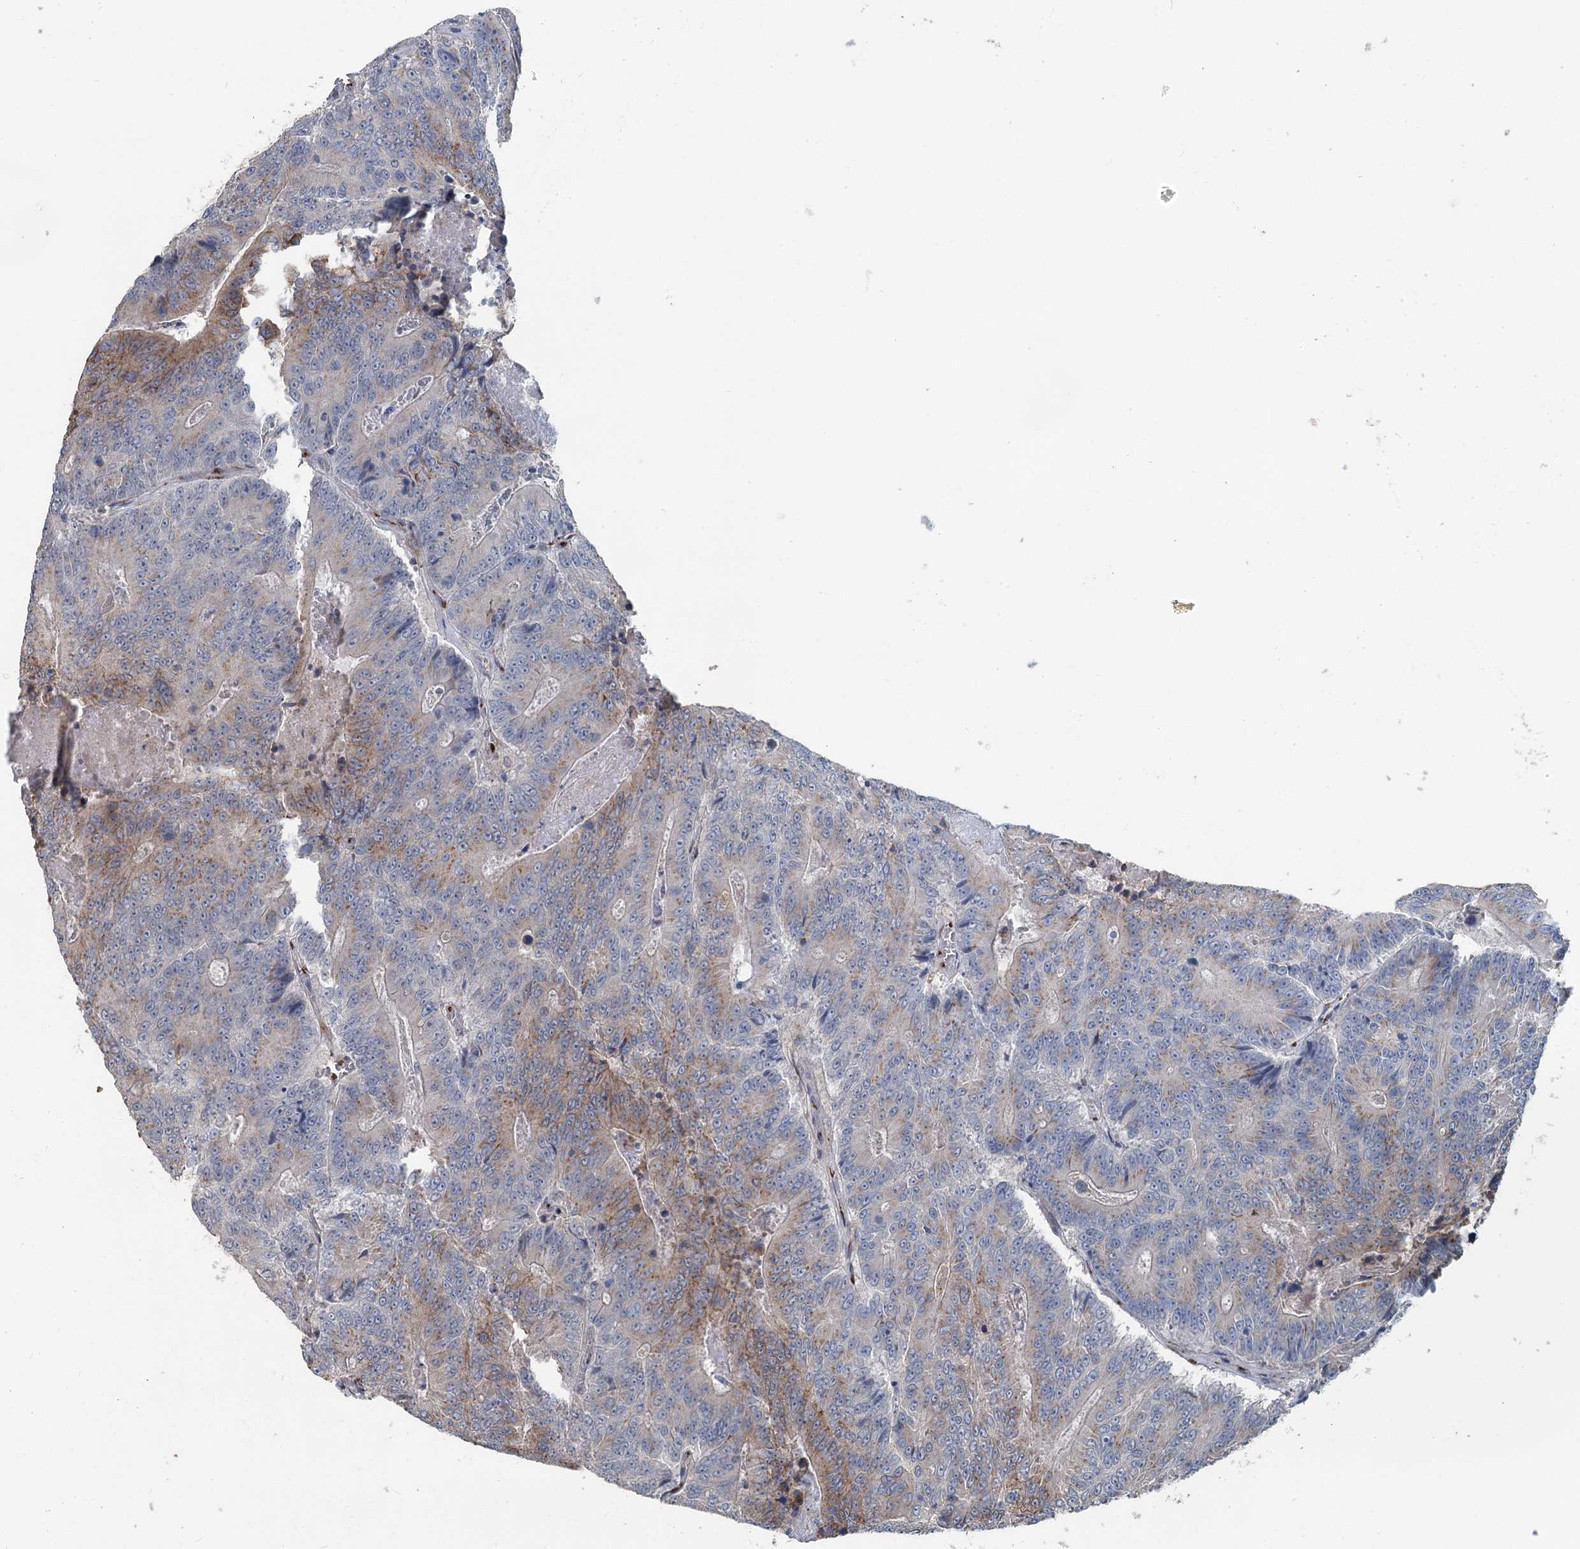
{"staining": {"intensity": "weak", "quantity": "25%-75%", "location": "cytoplasmic/membranous"}, "tissue": "colorectal cancer", "cell_type": "Tumor cells", "image_type": "cancer", "snomed": [{"axis": "morphology", "description": "Adenocarcinoma, NOS"}, {"axis": "topography", "description": "Colon"}], "caption": "Protein analysis of colorectal cancer tissue shows weak cytoplasmic/membranous staining in approximately 25%-75% of tumor cells. (DAB (3,3'-diaminobenzidine) = brown stain, brightfield microscopy at high magnification).", "gene": "ITIH5", "patient": {"sex": "male", "age": 83}}